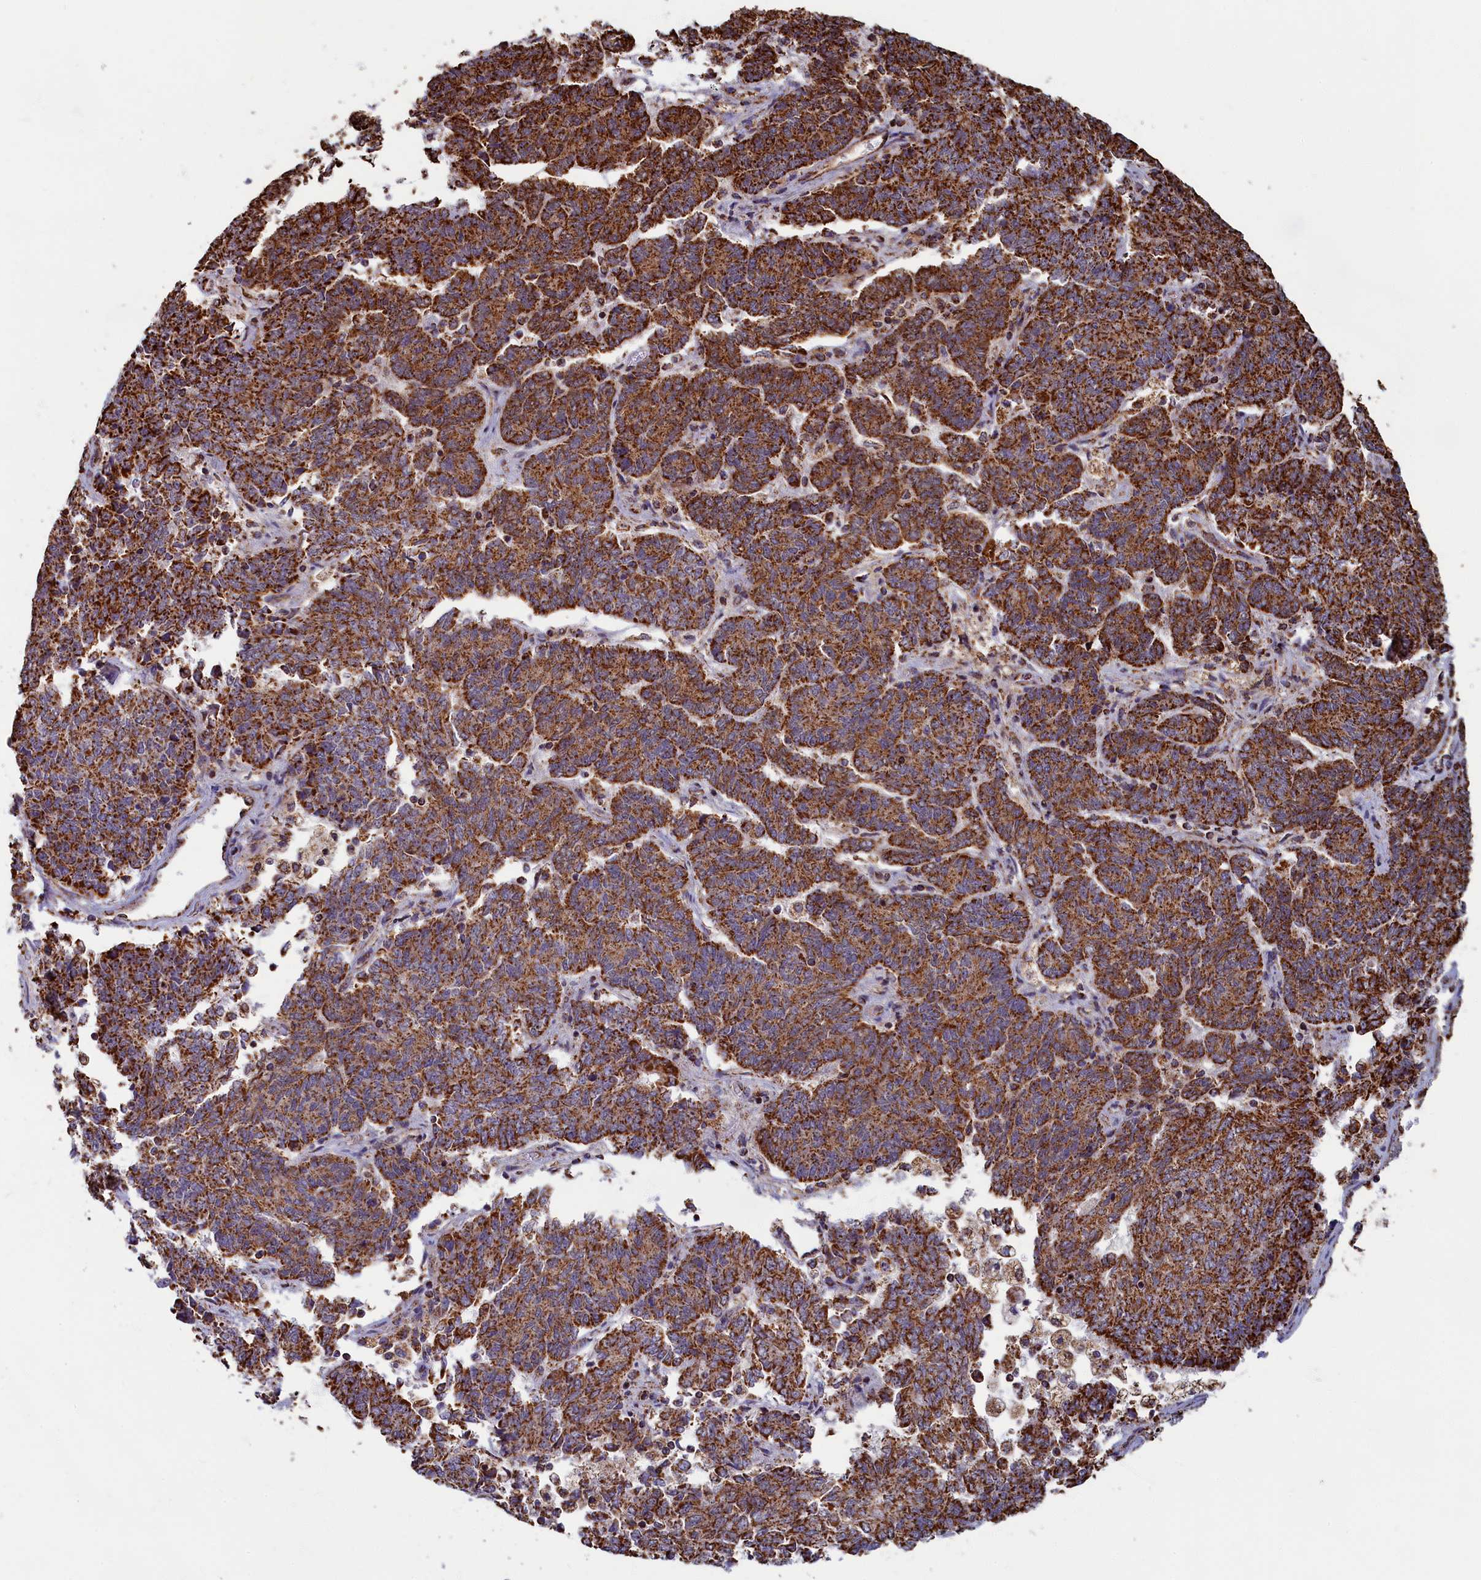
{"staining": {"intensity": "strong", "quantity": ">75%", "location": "cytoplasmic/membranous"}, "tissue": "endometrial cancer", "cell_type": "Tumor cells", "image_type": "cancer", "snomed": [{"axis": "morphology", "description": "Adenocarcinoma, NOS"}, {"axis": "topography", "description": "Endometrium"}], "caption": "About >75% of tumor cells in human endometrial cancer (adenocarcinoma) reveal strong cytoplasmic/membranous protein positivity as visualized by brown immunohistochemical staining.", "gene": "SPR", "patient": {"sex": "female", "age": 80}}